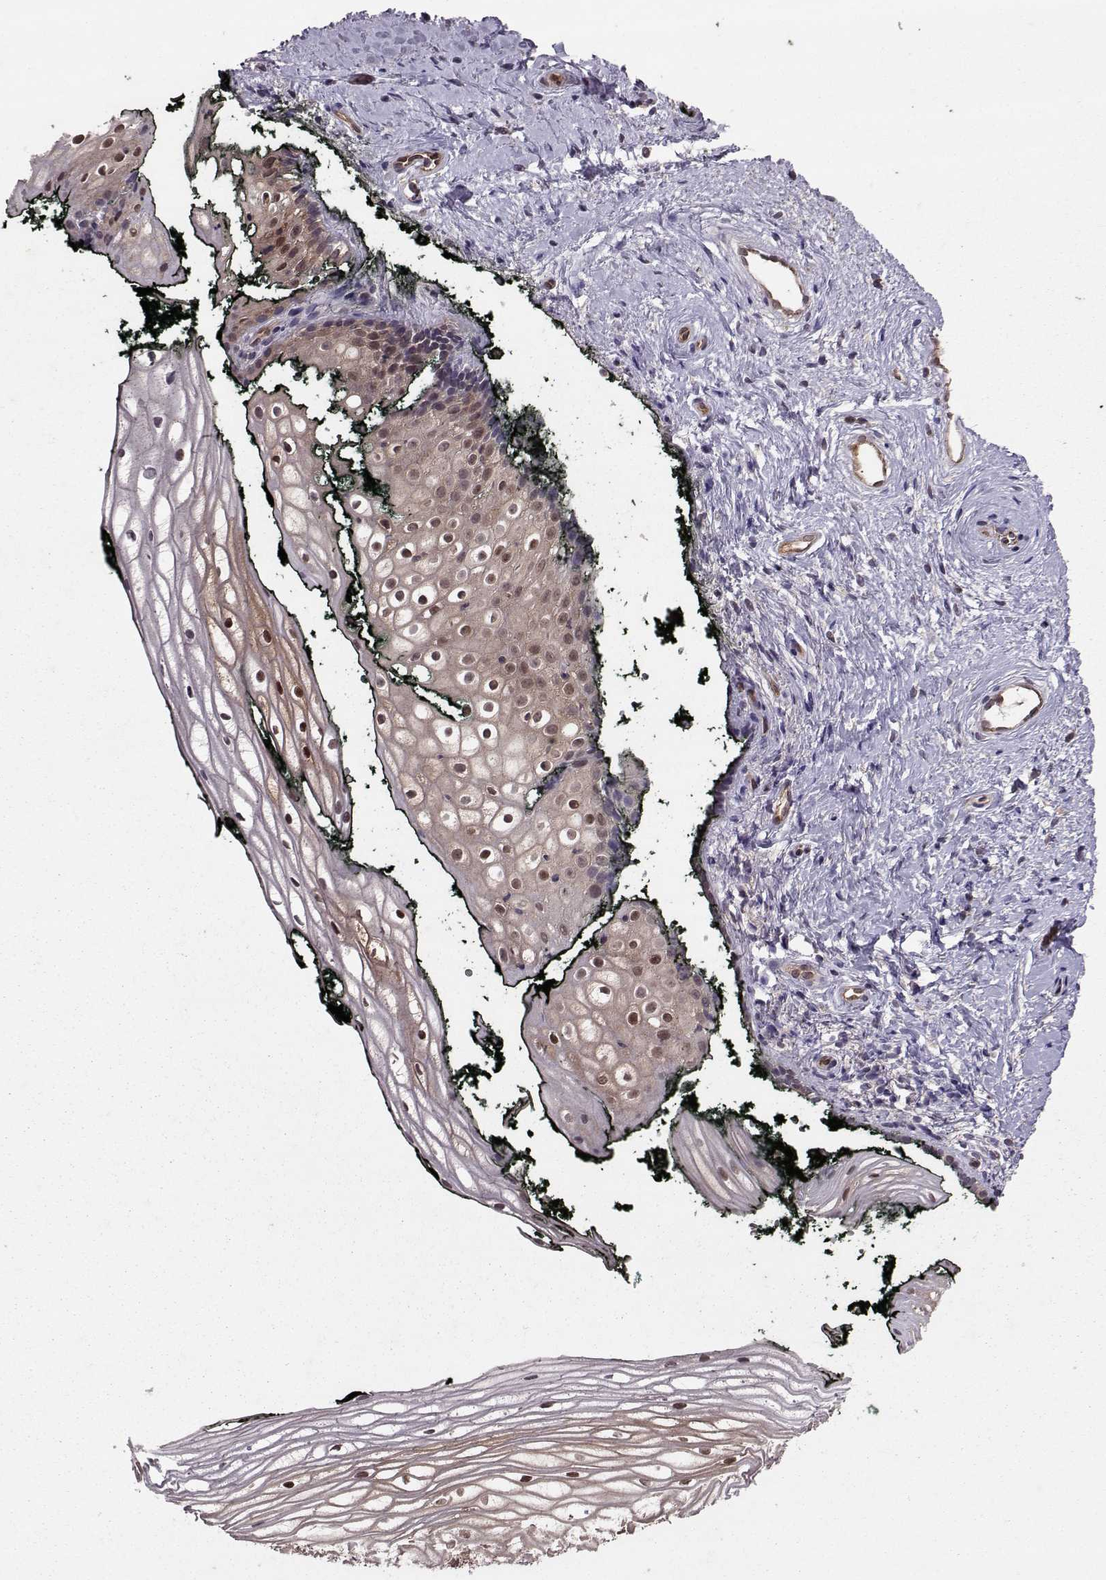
{"staining": {"intensity": "moderate", "quantity": "25%-75%", "location": "cytoplasmic/membranous,nuclear"}, "tissue": "vagina", "cell_type": "Squamous epithelial cells", "image_type": "normal", "snomed": [{"axis": "morphology", "description": "Normal tissue, NOS"}, {"axis": "topography", "description": "Vagina"}], "caption": "A medium amount of moderate cytoplasmic/membranous,nuclear positivity is appreciated in approximately 25%-75% of squamous epithelial cells in benign vagina. The protein is stained brown, and the nuclei are stained in blue (DAB (3,3'-diaminobenzidine) IHC with brightfield microscopy, high magnification).", "gene": "PPP2R2A", "patient": {"sex": "female", "age": 47}}